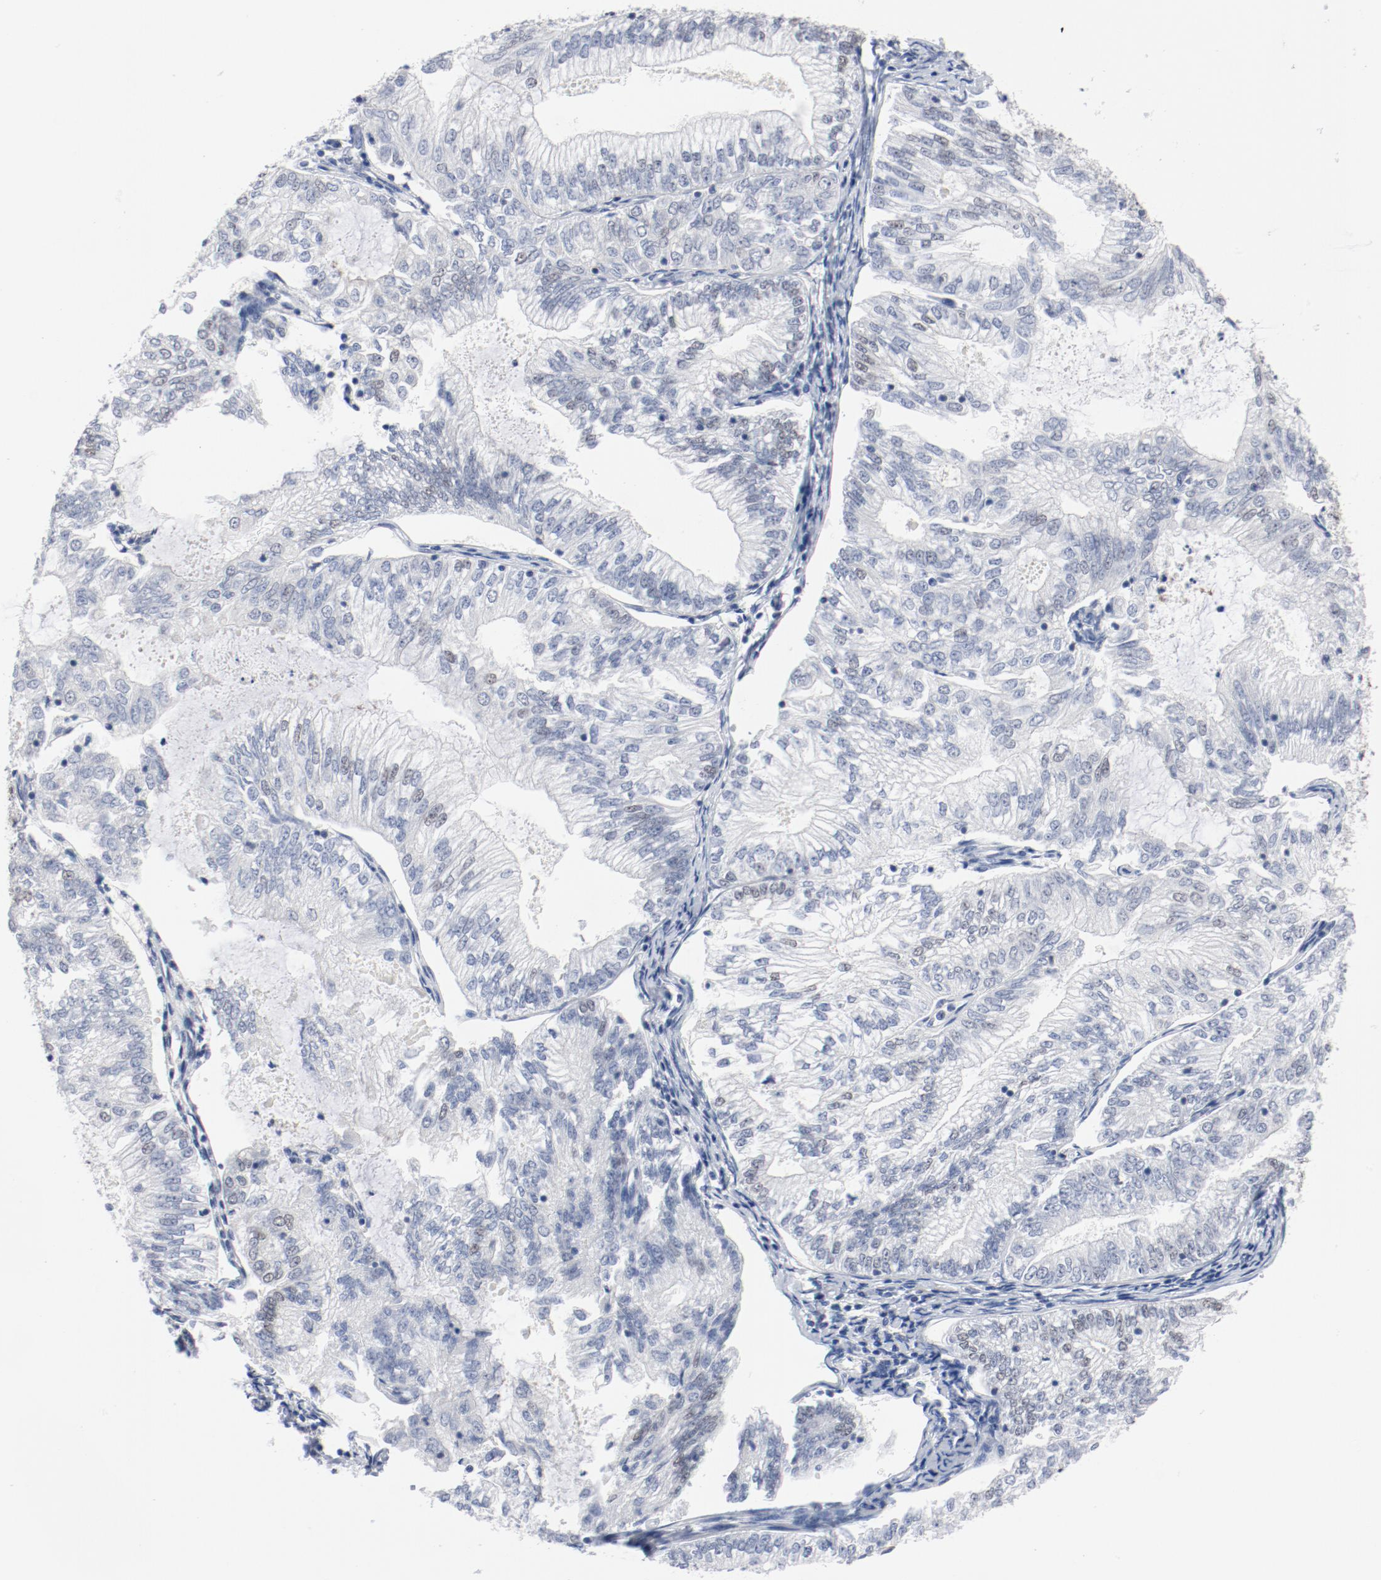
{"staining": {"intensity": "weak", "quantity": ">75%", "location": "nuclear"}, "tissue": "endometrial cancer", "cell_type": "Tumor cells", "image_type": "cancer", "snomed": [{"axis": "morphology", "description": "Adenocarcinoma, NOS"}, {"axis": "topography", "description": "Endometrium"}], "caption": "Immunohistochemistry (IHC) micrograph of adenocarcinoma (endometrial) stained for a protein (brown), which exhibits low levels of weak nuclear positivity in approximately >75% of tumor cells.", "gene": "ARNT", "patient": {"sex": "female", "age": 69}}